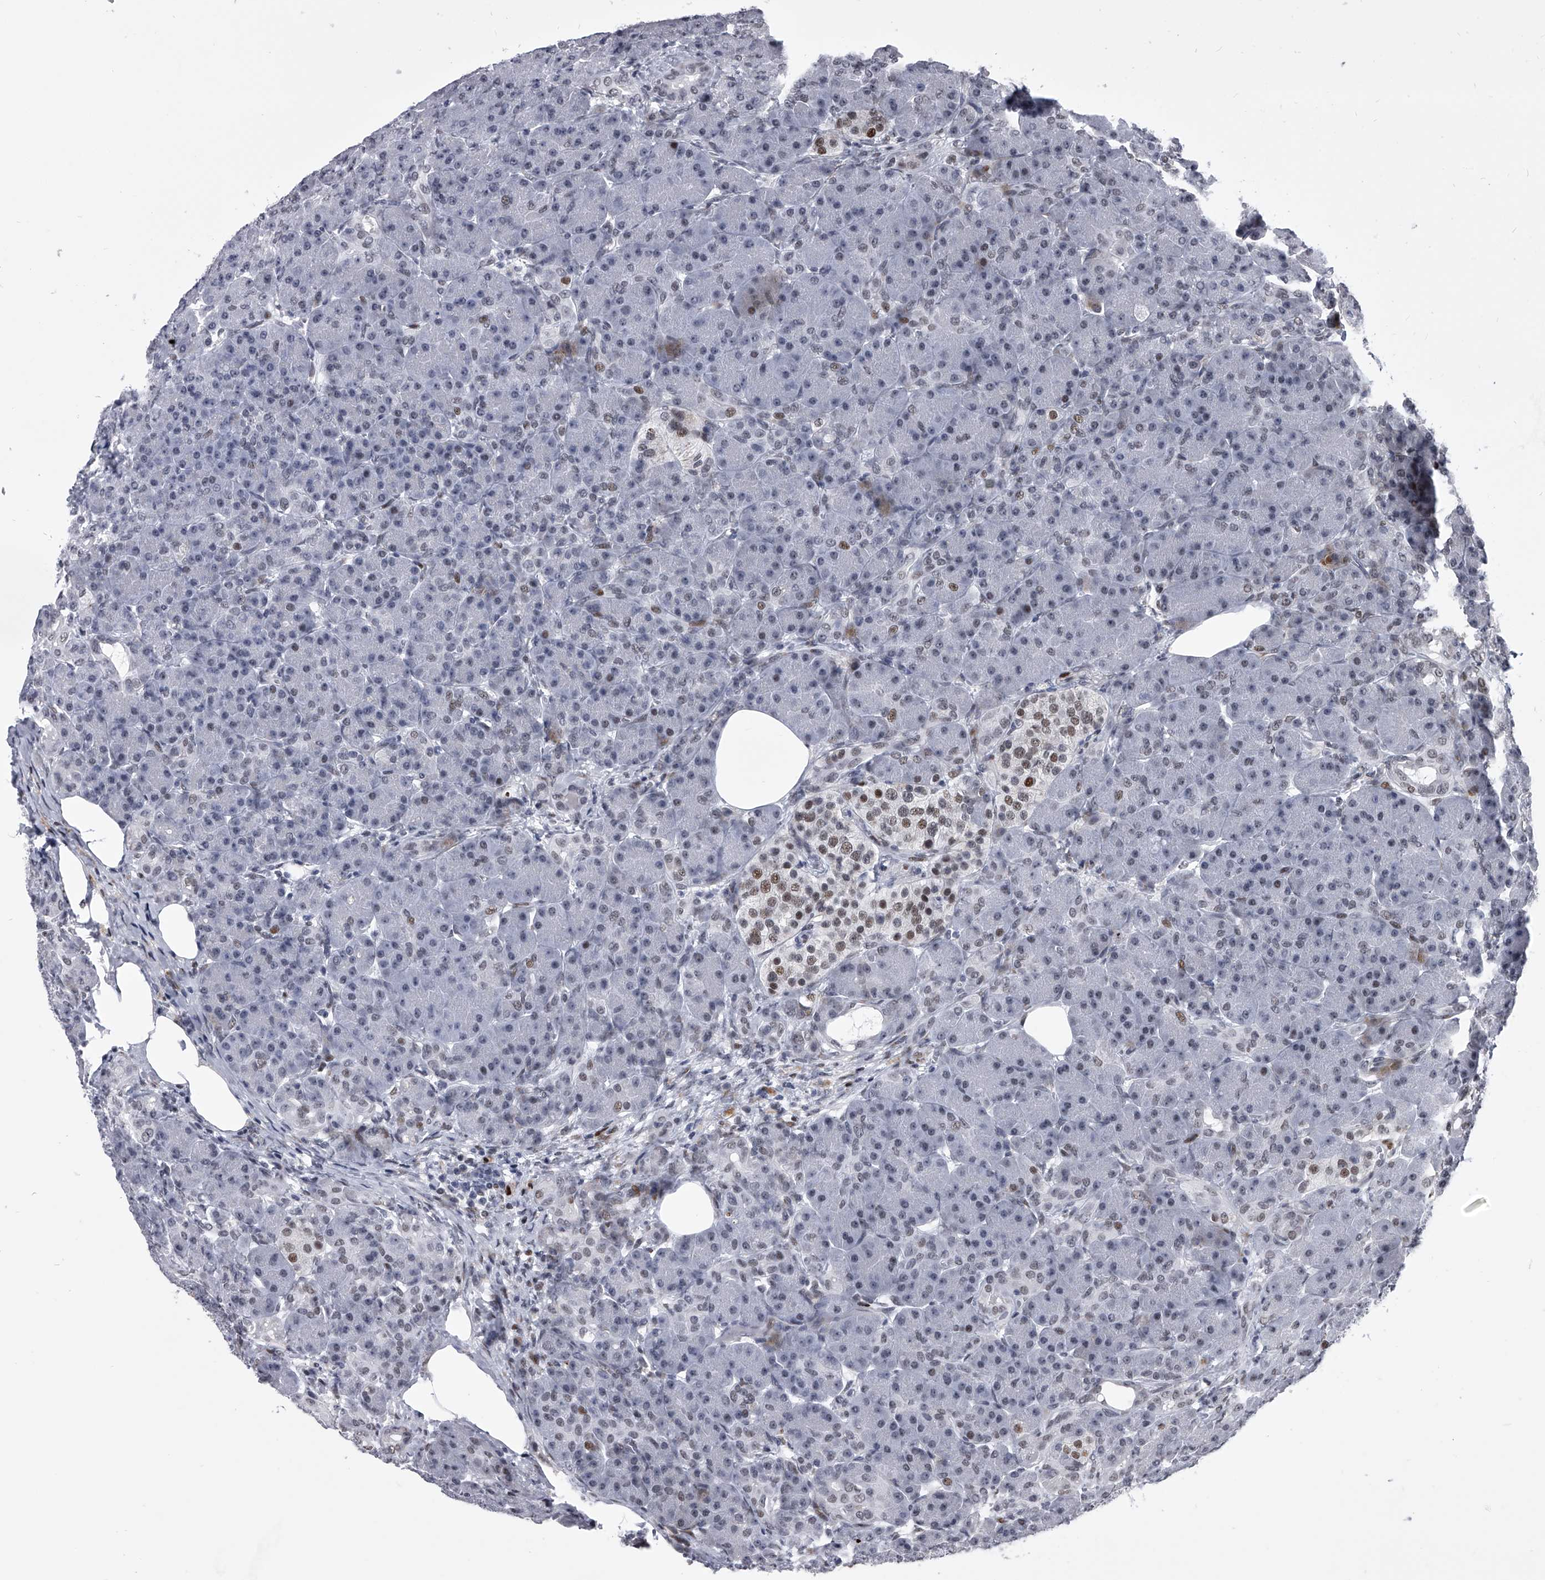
{"staining": {"intensity": "moderate", "quantity": "<25%", "location": "nuclear"}, "tissue": "pancreas", "cell_type": "Exocrine glandular cells", "image_type": "normal", "snomed": [{"axis": "morphology", "description": "Normal tissue, NOS"}, {"axis": "topography", "description": "Pancreas"}], "caption": "Immunohistochemical staining of unremarkable pancreas demonstrates <25% levels of moderate nuclear protein expression in approximately <25% of exocrine glandular cells. (DAB = brown stain, brightfield microscopy at high magnification).", "gene": "CMTR1", "patient": {"sex": "male", "age": 63}}